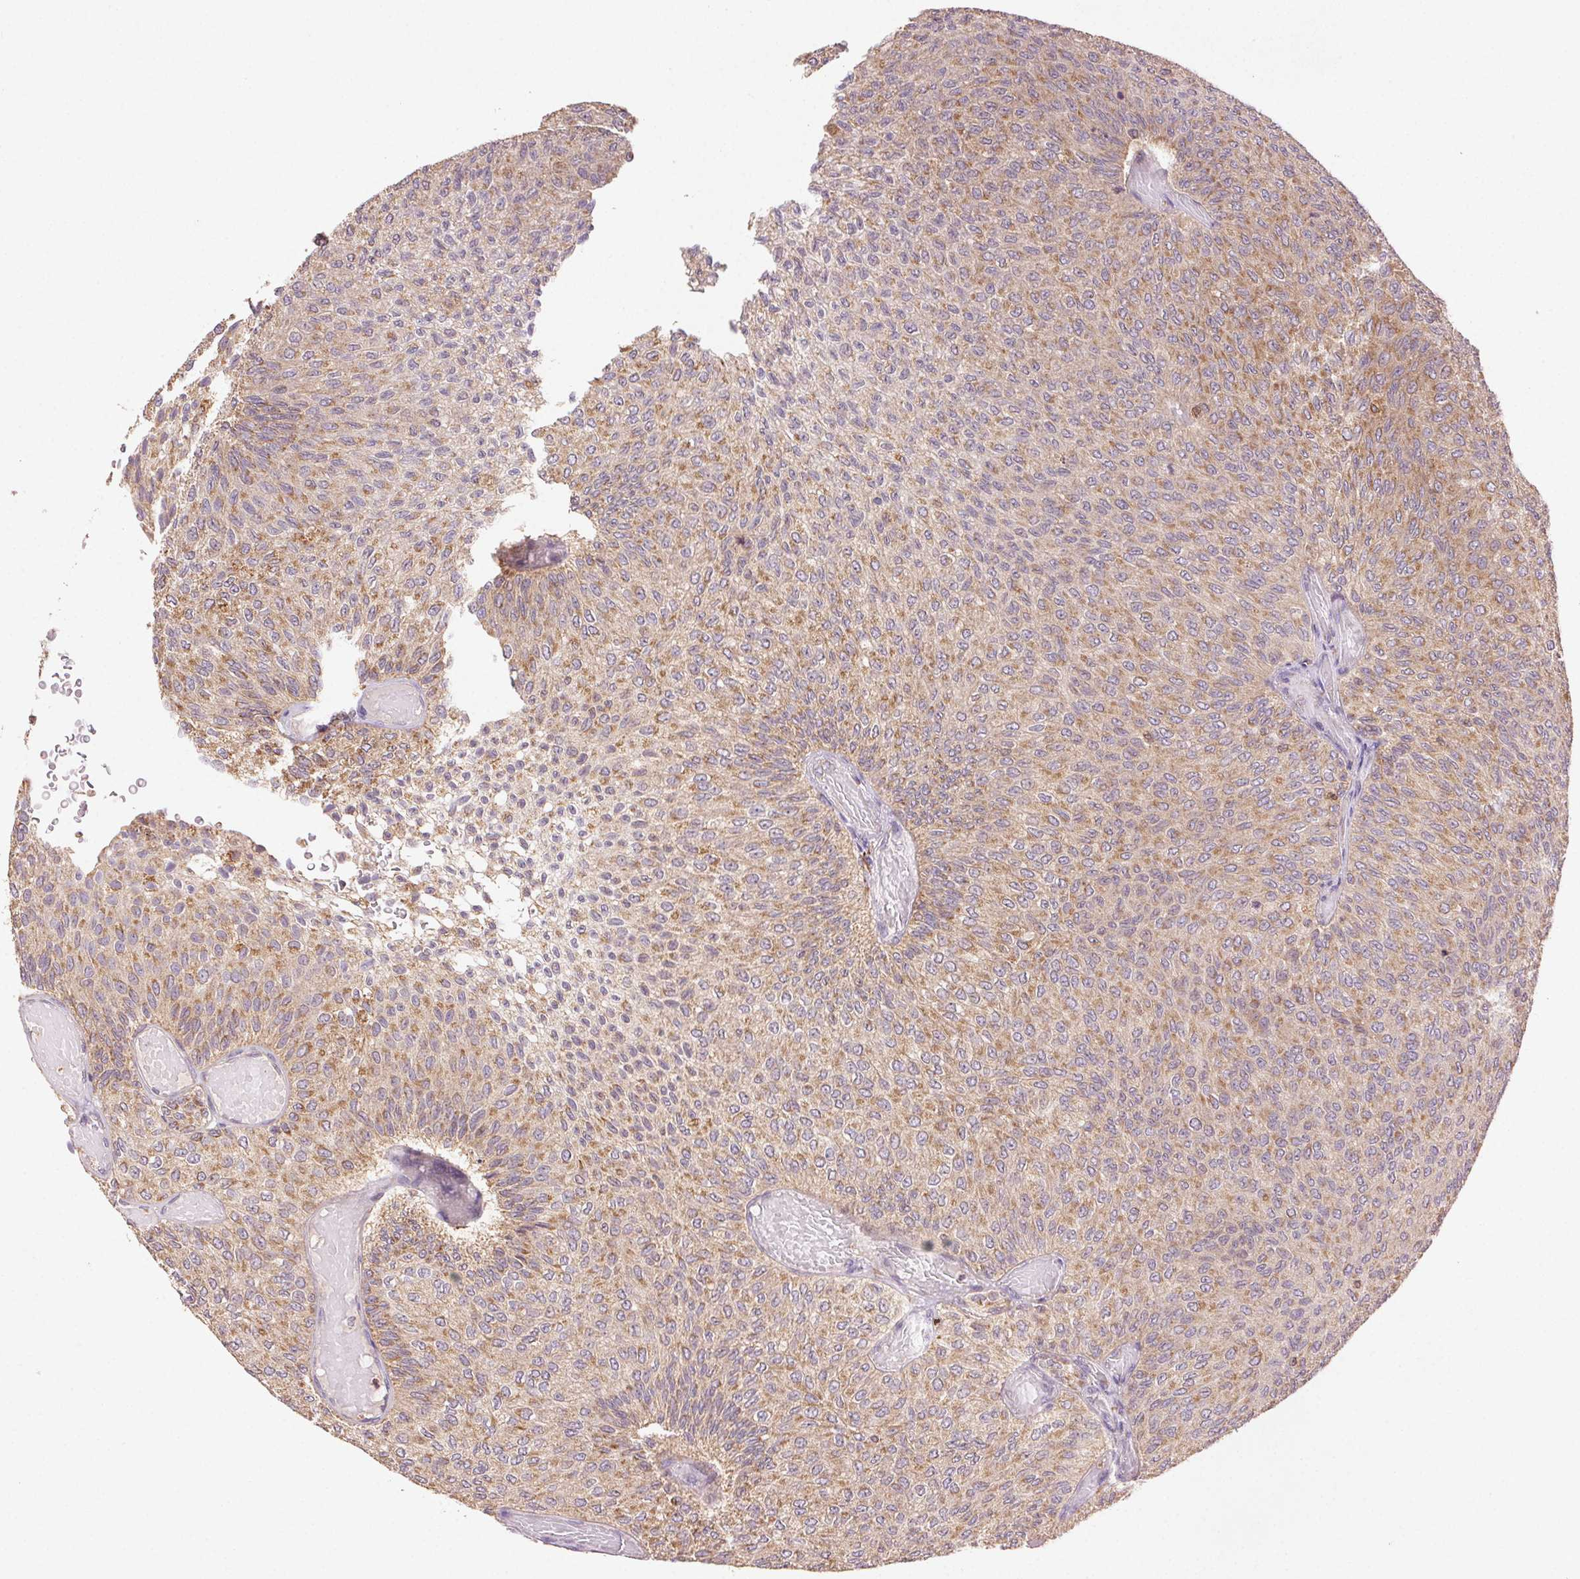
{"staining": {"intensity": "moderate", "quantity": ">75%", "location": "cytoplasmic/membranous"}, "tissue": "urothelial cancer", "cell_type": "Tumor cells", "image_type": "cancer", "snomed": [{"axis": "morphology", "description": "Urothelial carcinoma, Low grade"}, {"axis": "topography", "description": "Urinary bladder"}], "caption": "Immunohistochemical staining of urothelial carcinoma (low-grade) shows medium levels of moderate cytoplasmic/membranous staining in about >75% of tumor cells. The staining was performed using DAB (3,3'-diaminobenzidine), with brown indicating positive protein expression. Nuclei are stained blue with hematoxylin.", "gene": "FNBP1L", "patient": {"sex": "male", "age": 78}}